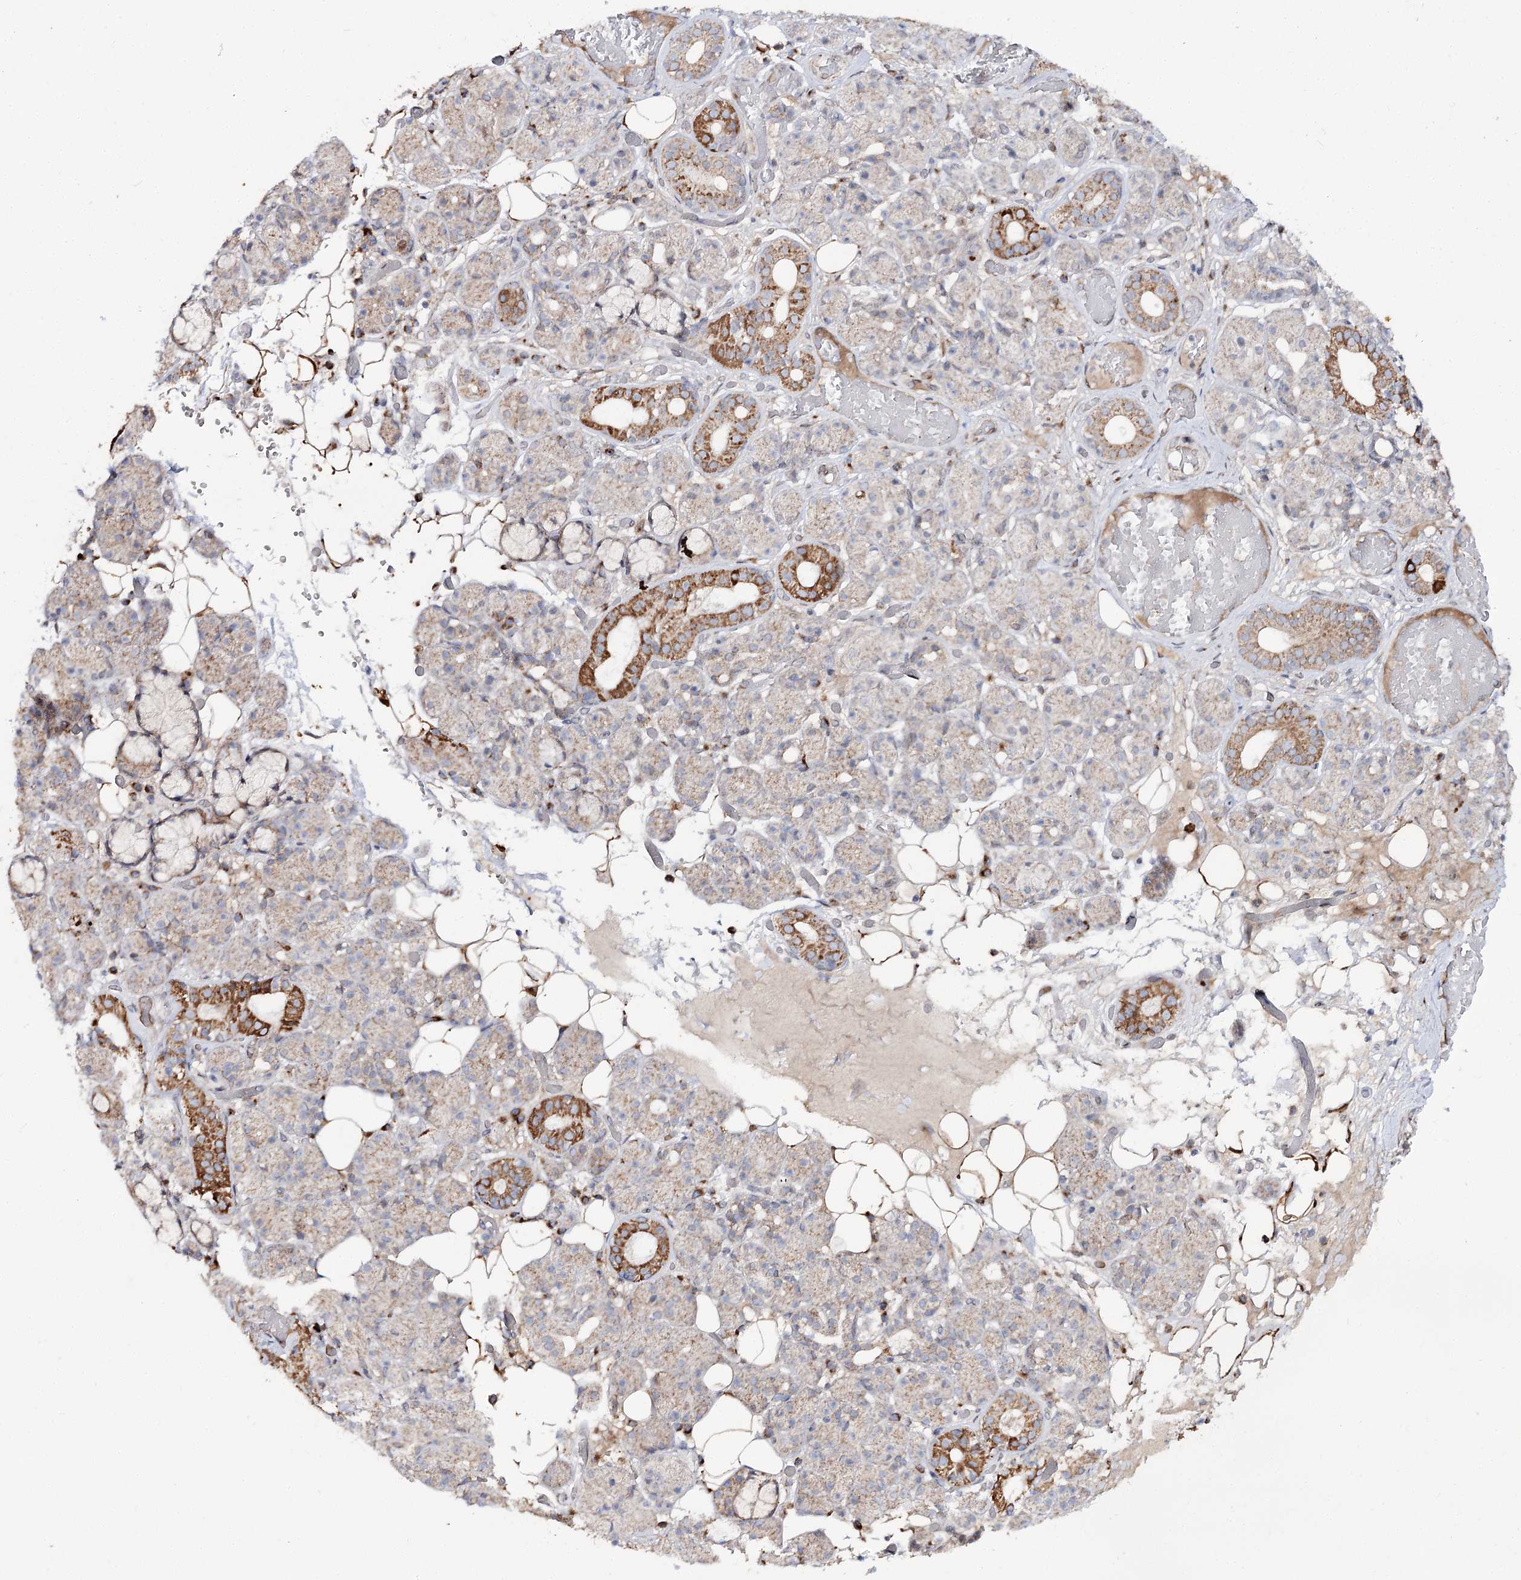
{"staining": {"intensity": "moderate", "quantity": "<25%", "location": "nuclear"}, "tissue": "salivary gland", "cell_type": "Glandular cells", "image_type": "normal", "snomed": [{"axis": "morphology", "description": "Normal tissue, NOS"}, {"axis": "topography", "description": "Salivary gland"}], "caption": "Moderate nuclear expression is seen in approximately <25% of glandular cells in normal salivary gland.", "gene": "C11orf80", "patient": {"sex": "male", "age": 63}}